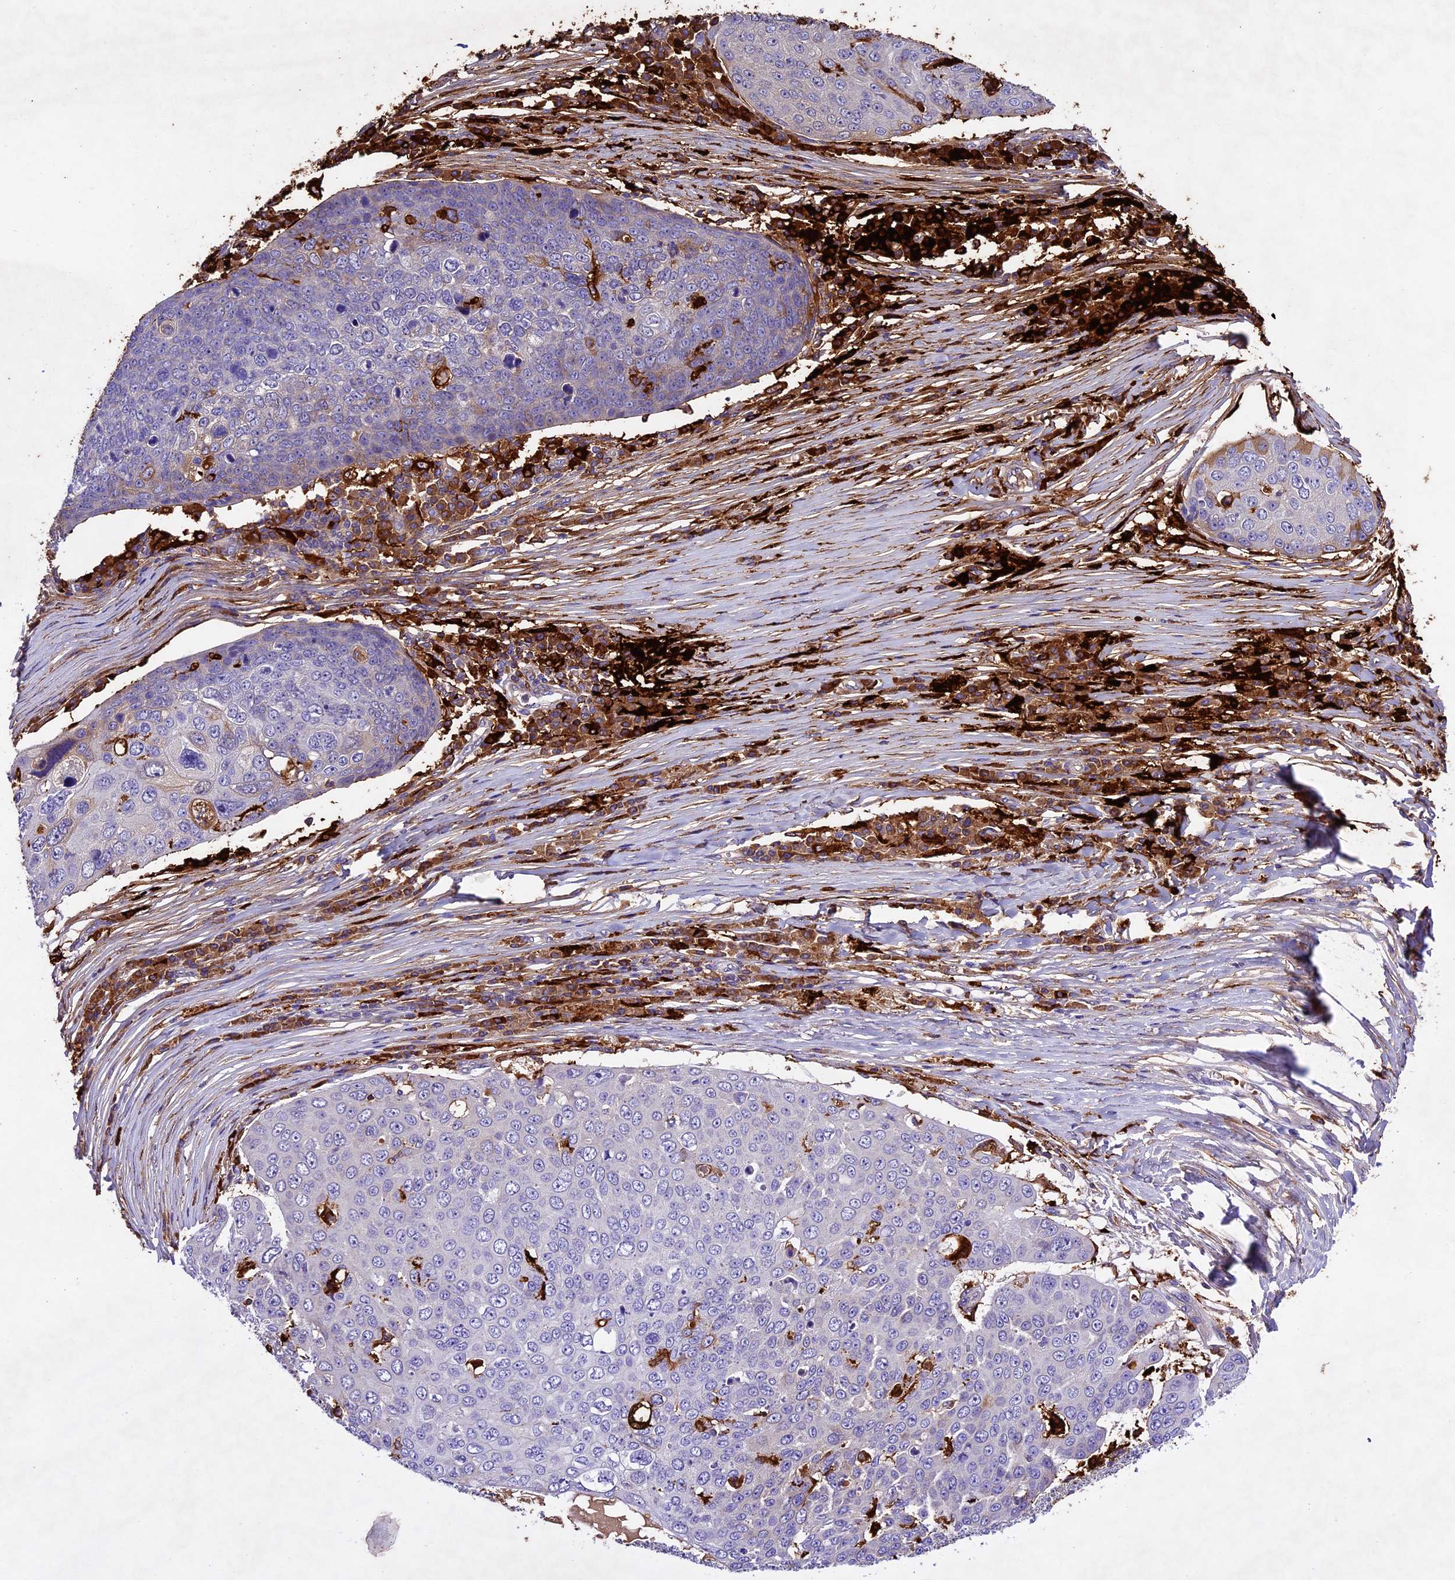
{"staining": {"intensity": "negative", "quantity": "none", "location": "none"}, "tissue": "skin cancer", "cell_type": "Tumor cells", "image_type": "cancer", "snomed": [{"axis": "morphology", "description": "Squamous cell carcinoma, NOS"}, {"axis": "topography", "description": "Skin"}], "caption": "A photomicrograph of human skin cancer is negative for staining in tumor cells. (Brightfield microscopy of DAB IHC at high magnification).", "gene": "CILP2", "patient": {"sex": "male", "age": 71}}